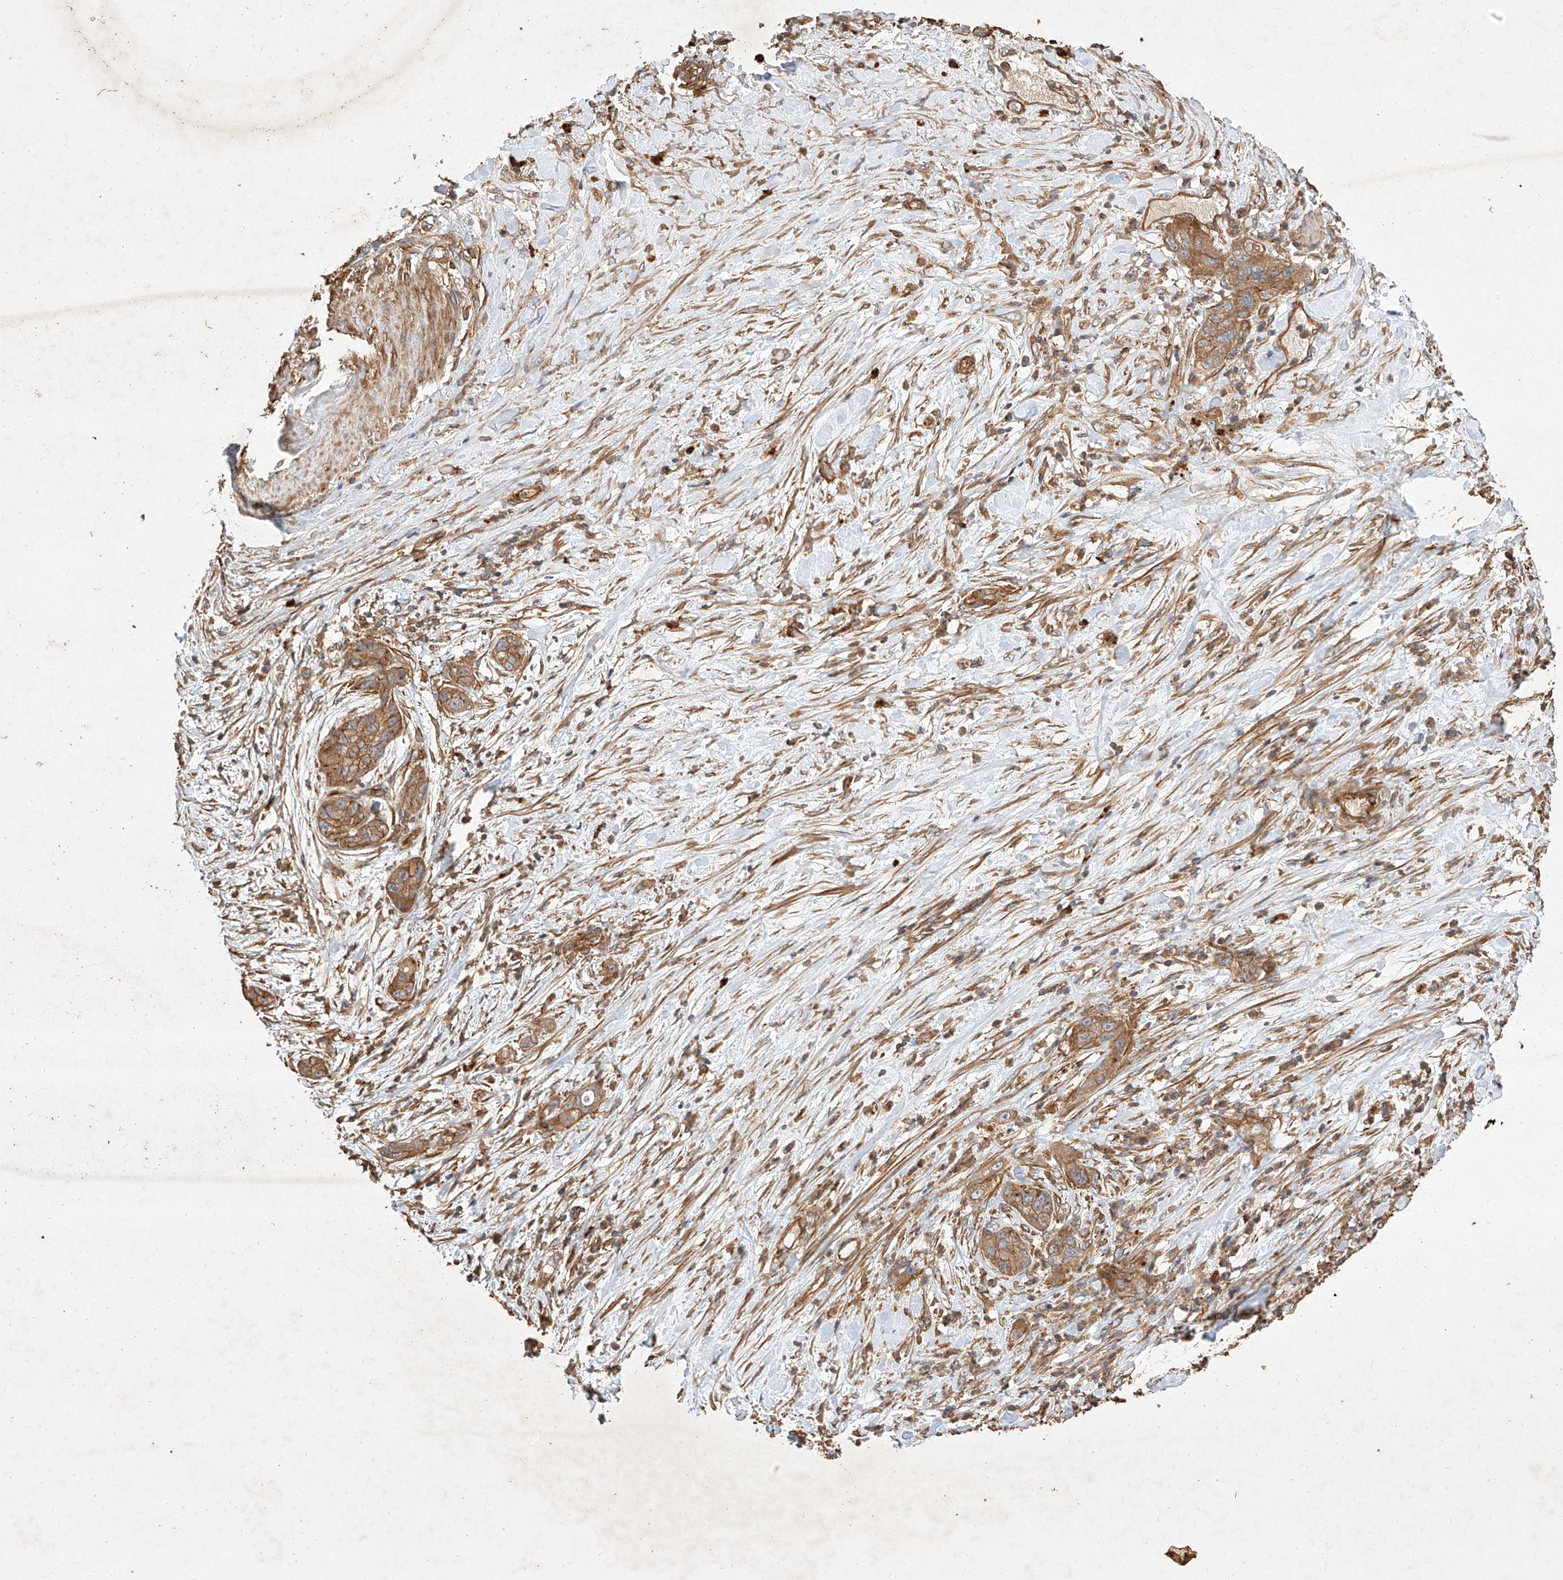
{"staining": {"intensity": "moderate", "quantity": ">75%", "location": "cytoplasmic/membranous"}, "tissue": "pancreatic cancer", "cell_type": "Tumor cells", "image_type": "cancer", "snomed": [{"axis": "morphology", "description": "Adenocarcinoma, NOS"}, {"axis": "topography", "description": "Pancreas"}], "caption": "Immunohistochemical staining of adenocarcinoma (pancreatic) shows moderate cytoplasmic/membranous protein staining in about >75% of tumor cells.", "gene": "GHDC", "patient": {"sex": "female", "age": 78}}